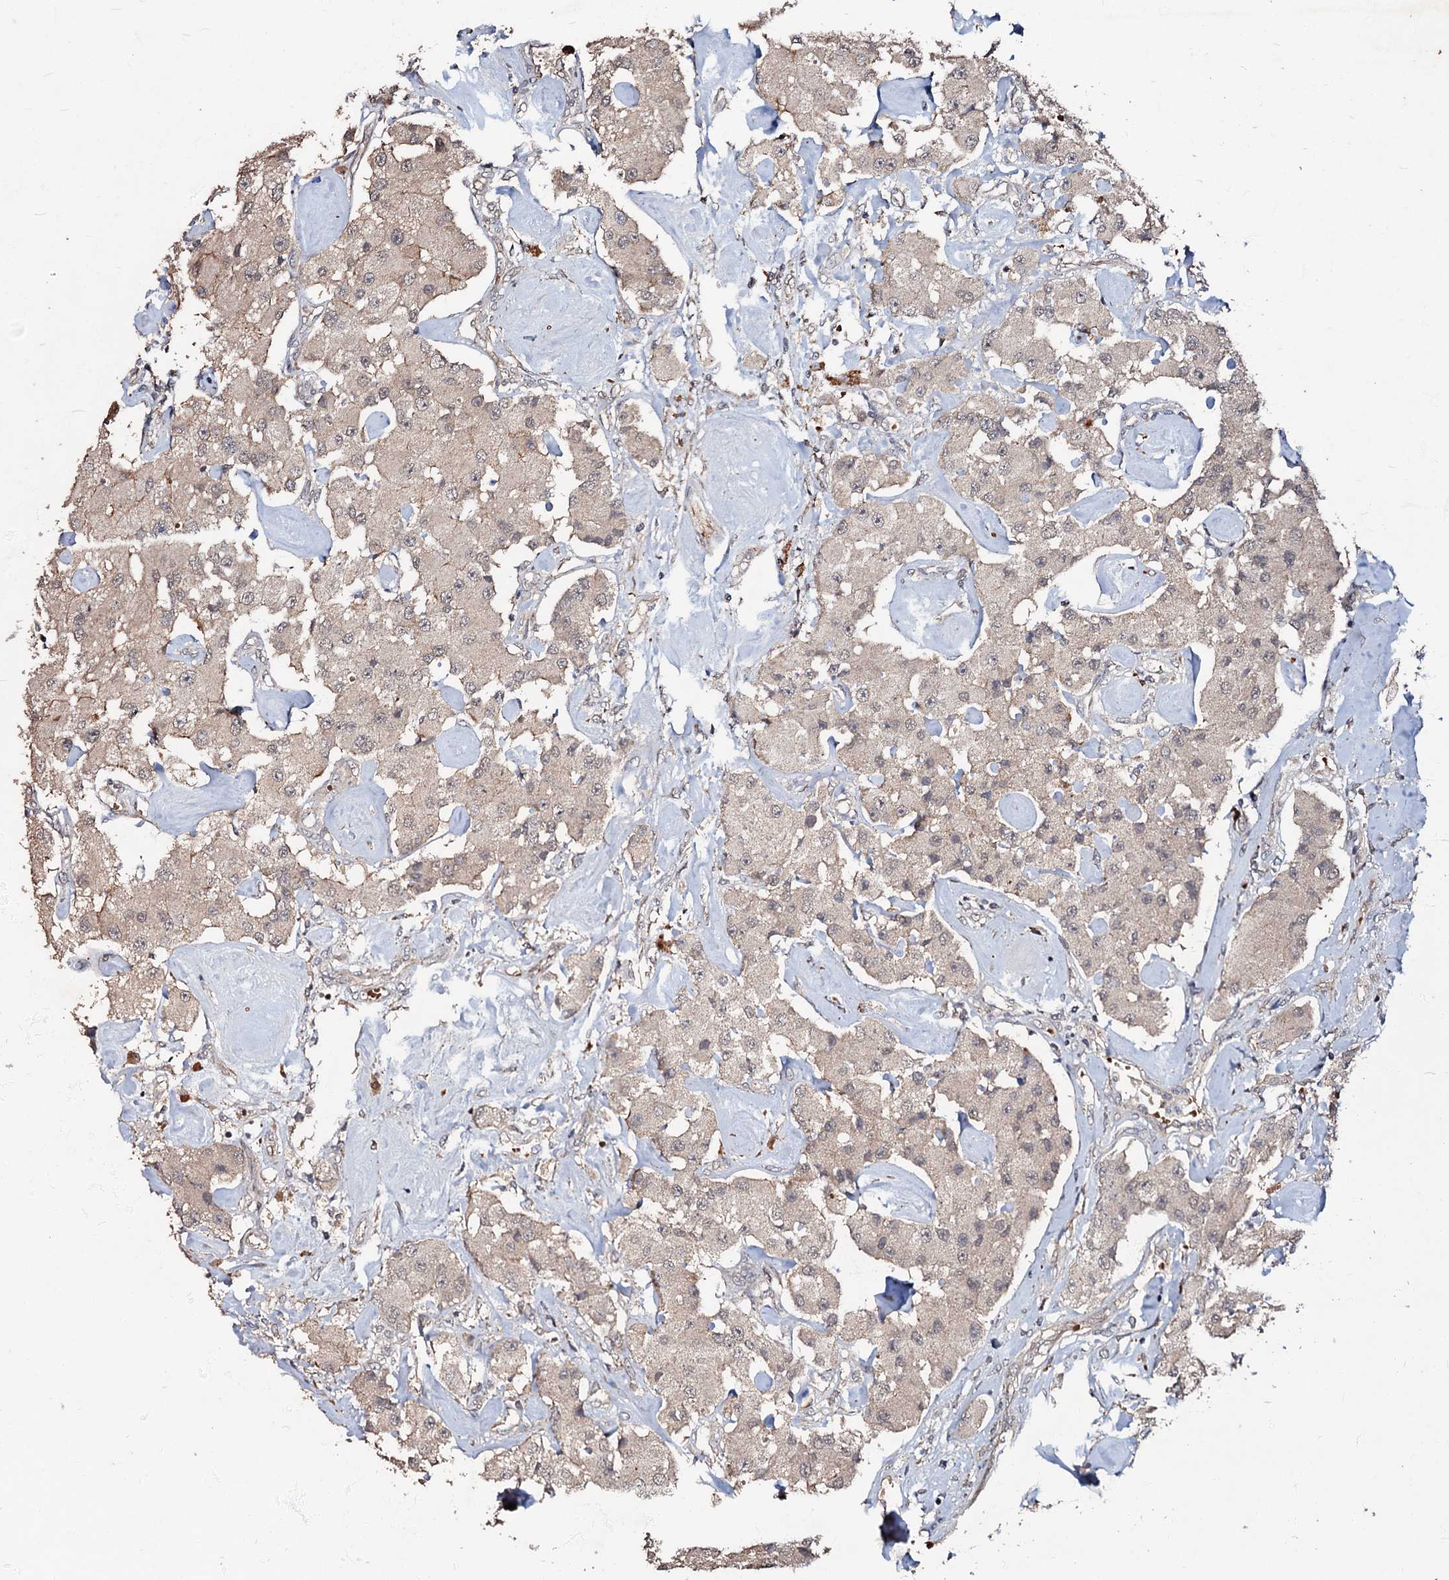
{"staining": {"intensity": "weak", "quantity": "25%-75%", "location": "cytoplasmic/membranous"}, "tissue": "carcinoid", "cell_type": "Tumor cells", "image_type": "cancer", "snomed": [{"axis": "morphology", "description": "Carcinoid, malignant, NOS"}, {"axis": "topography", "description": "Pancreas"}], "caption": "A brown stain highlights weak cytoplasmic/membranous staining of a protein in malignant carcinoid tumor cells.", "gene": "MANSC4", "patient": {"sex": "male", "age": 41}}